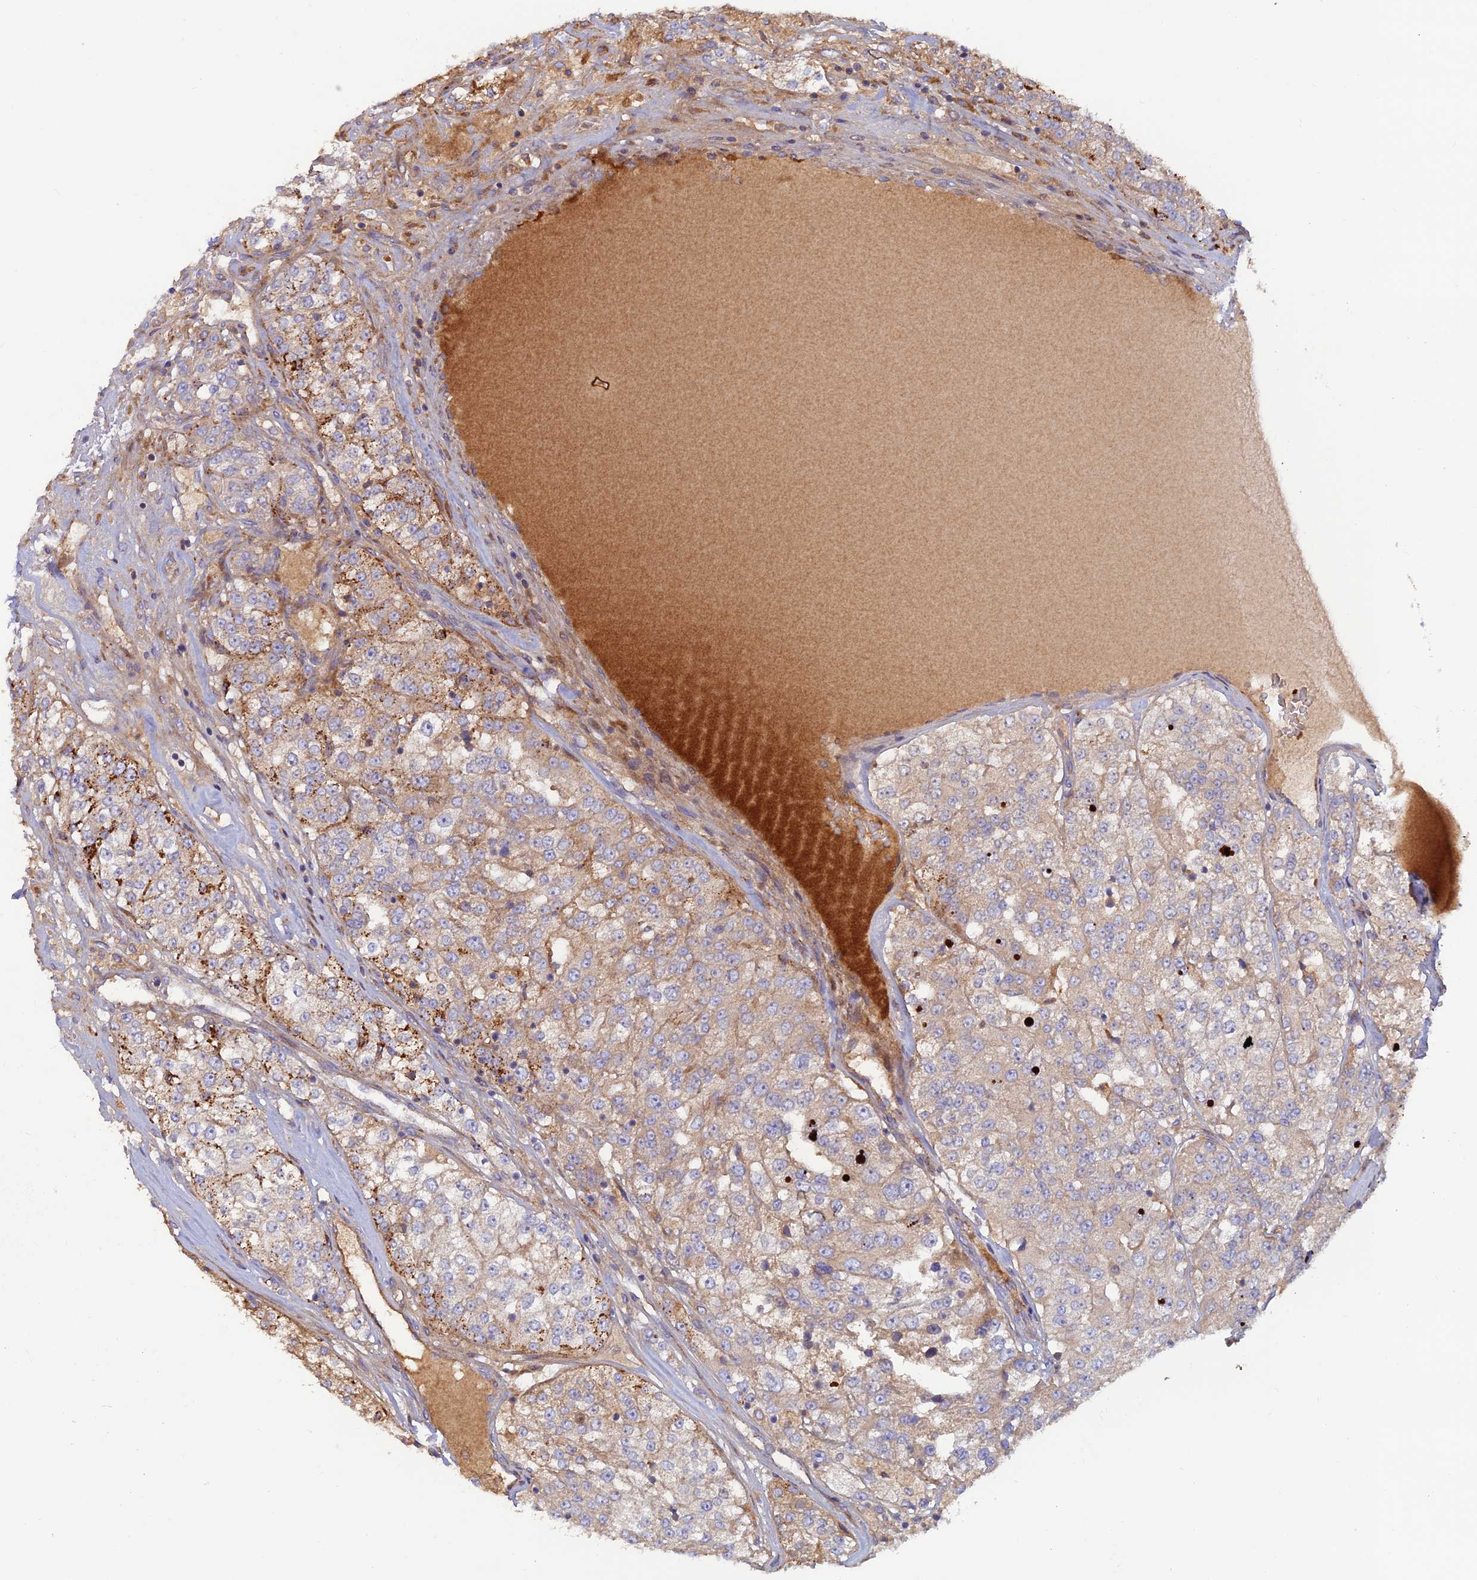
{"staining": {"intensity": "moderate", "quantity": "<25%", "location": "cytoplasmic/membranous"}, "tissue": "renal cancer", "cell_type": "Tumor cells", "image_type": "cancer", "snomed": [{"axis": "morphology", "description": "Adenocarcinoma, NOS"}, {"axis": "topography", "description": "Kidney"}], "caption": "Protein staining demonstrates moderate cytoplasmic/membranous expression in about <25% of tumor cells in renal cancer.", "gene": "GMCL1", "patient": {"sex": "female", "age": 63}}